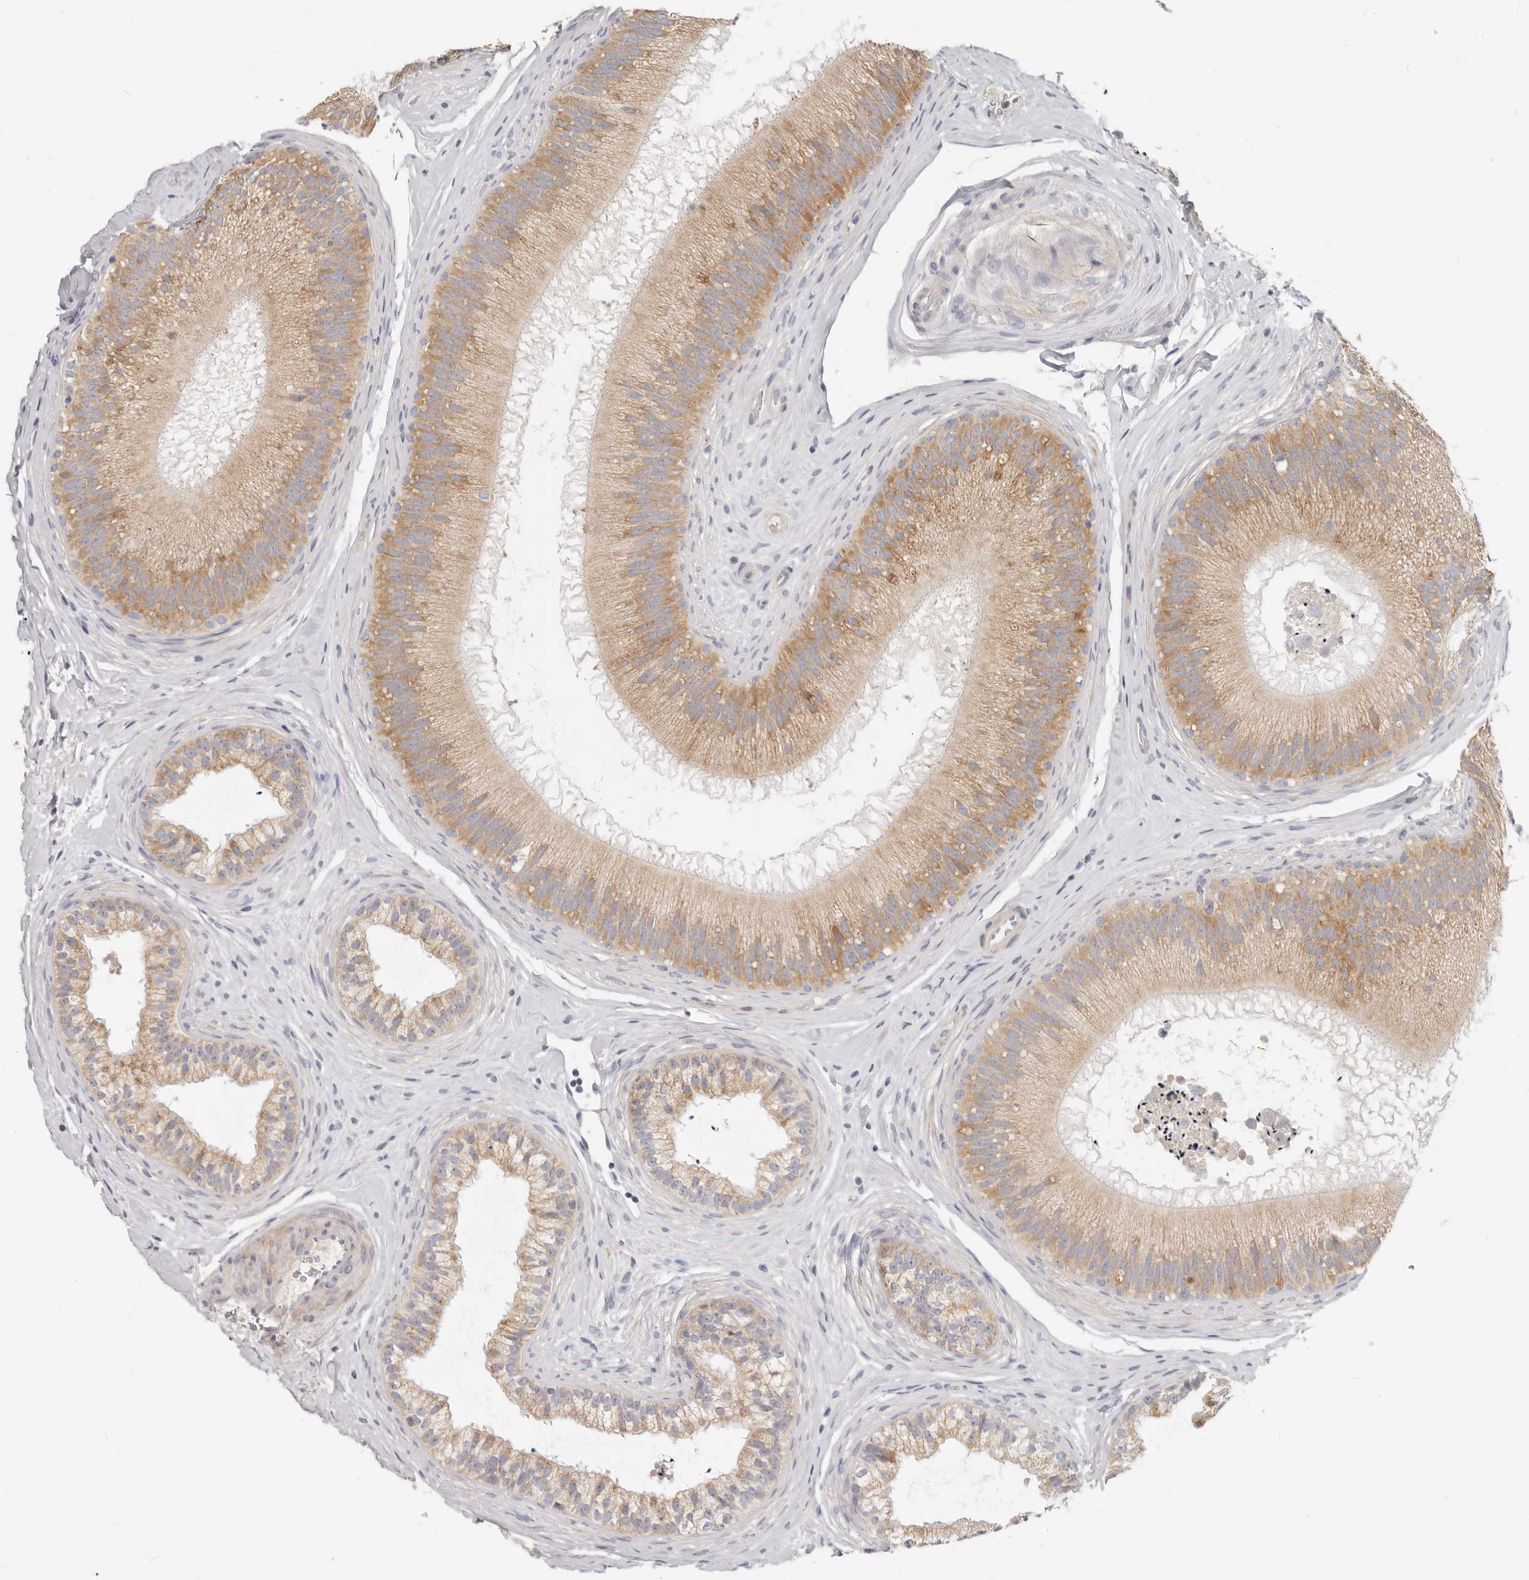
{"staining": {"intensity": "moderate", "quantity": "25%-75%", "location": "cytoplasmic/membranous"}, "tissue": "epididymis", "cell_type": "Glandular cells", "image_type": "normal", "snomed": [{"axis": "morphology", "description": "Normal tissue, NOS"}, {"axis": "topography", "description": "Epididymis"}], "caption": "Immunohistochemistry (IHC) image of benign epididymis: human epididymis stained using immunohistochemistry (IHC) exhibits medium levels of moderate protein expression localized specifically in the cytoplasmic/membranous of glandular cells, appearing as a cytoplasmic/membranous brown color.", "gene": "TFB2M", "patient": {"sex": "male", "age": 45}}